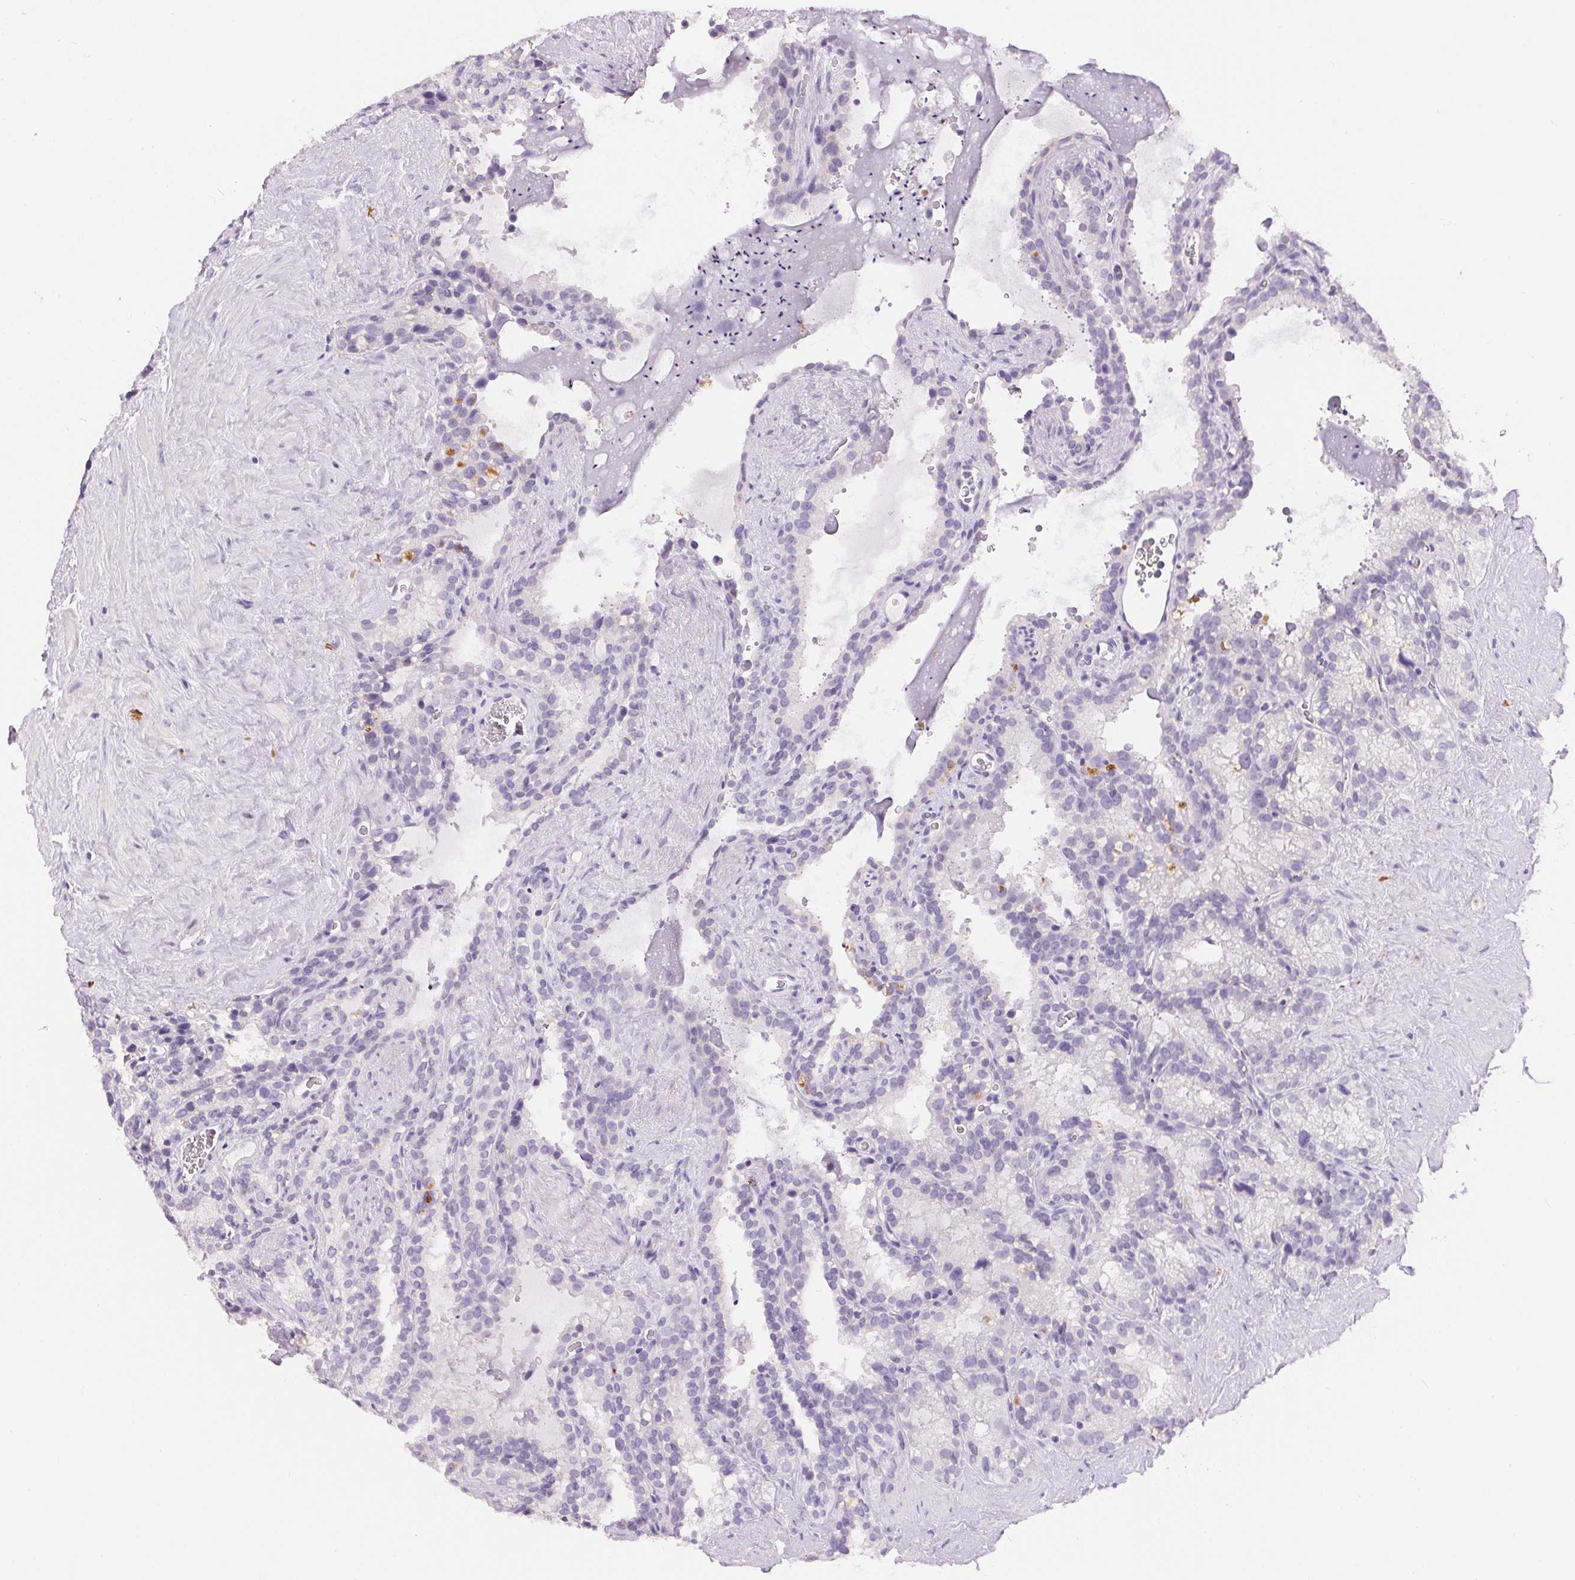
{"staining": {"intensity": "negative", "quantity": "none", "location": "none"}, "tissue": "seminal vesicle", "cell_type": "Glandular cells", "image_type": "normal", "snomed": [{"axis": "morphology", "description": "Normal tissue, NOS"}, {"axis": "topography", "description": "Prostate"}, {"axis": "topography", "description": "Seminal veicle"}], "caption": "High power microscopy micrograph of an IHC image of normal seminal vesicle, revealing no significant positivity in glandular cells. (DAB (3,3'-diaminobenzidine) immunohistochemistry visualized using brightfield microscopy, high magnification).", "gene": "PNLIPRP3", "patient": {"sex": "male", "age": 71}}